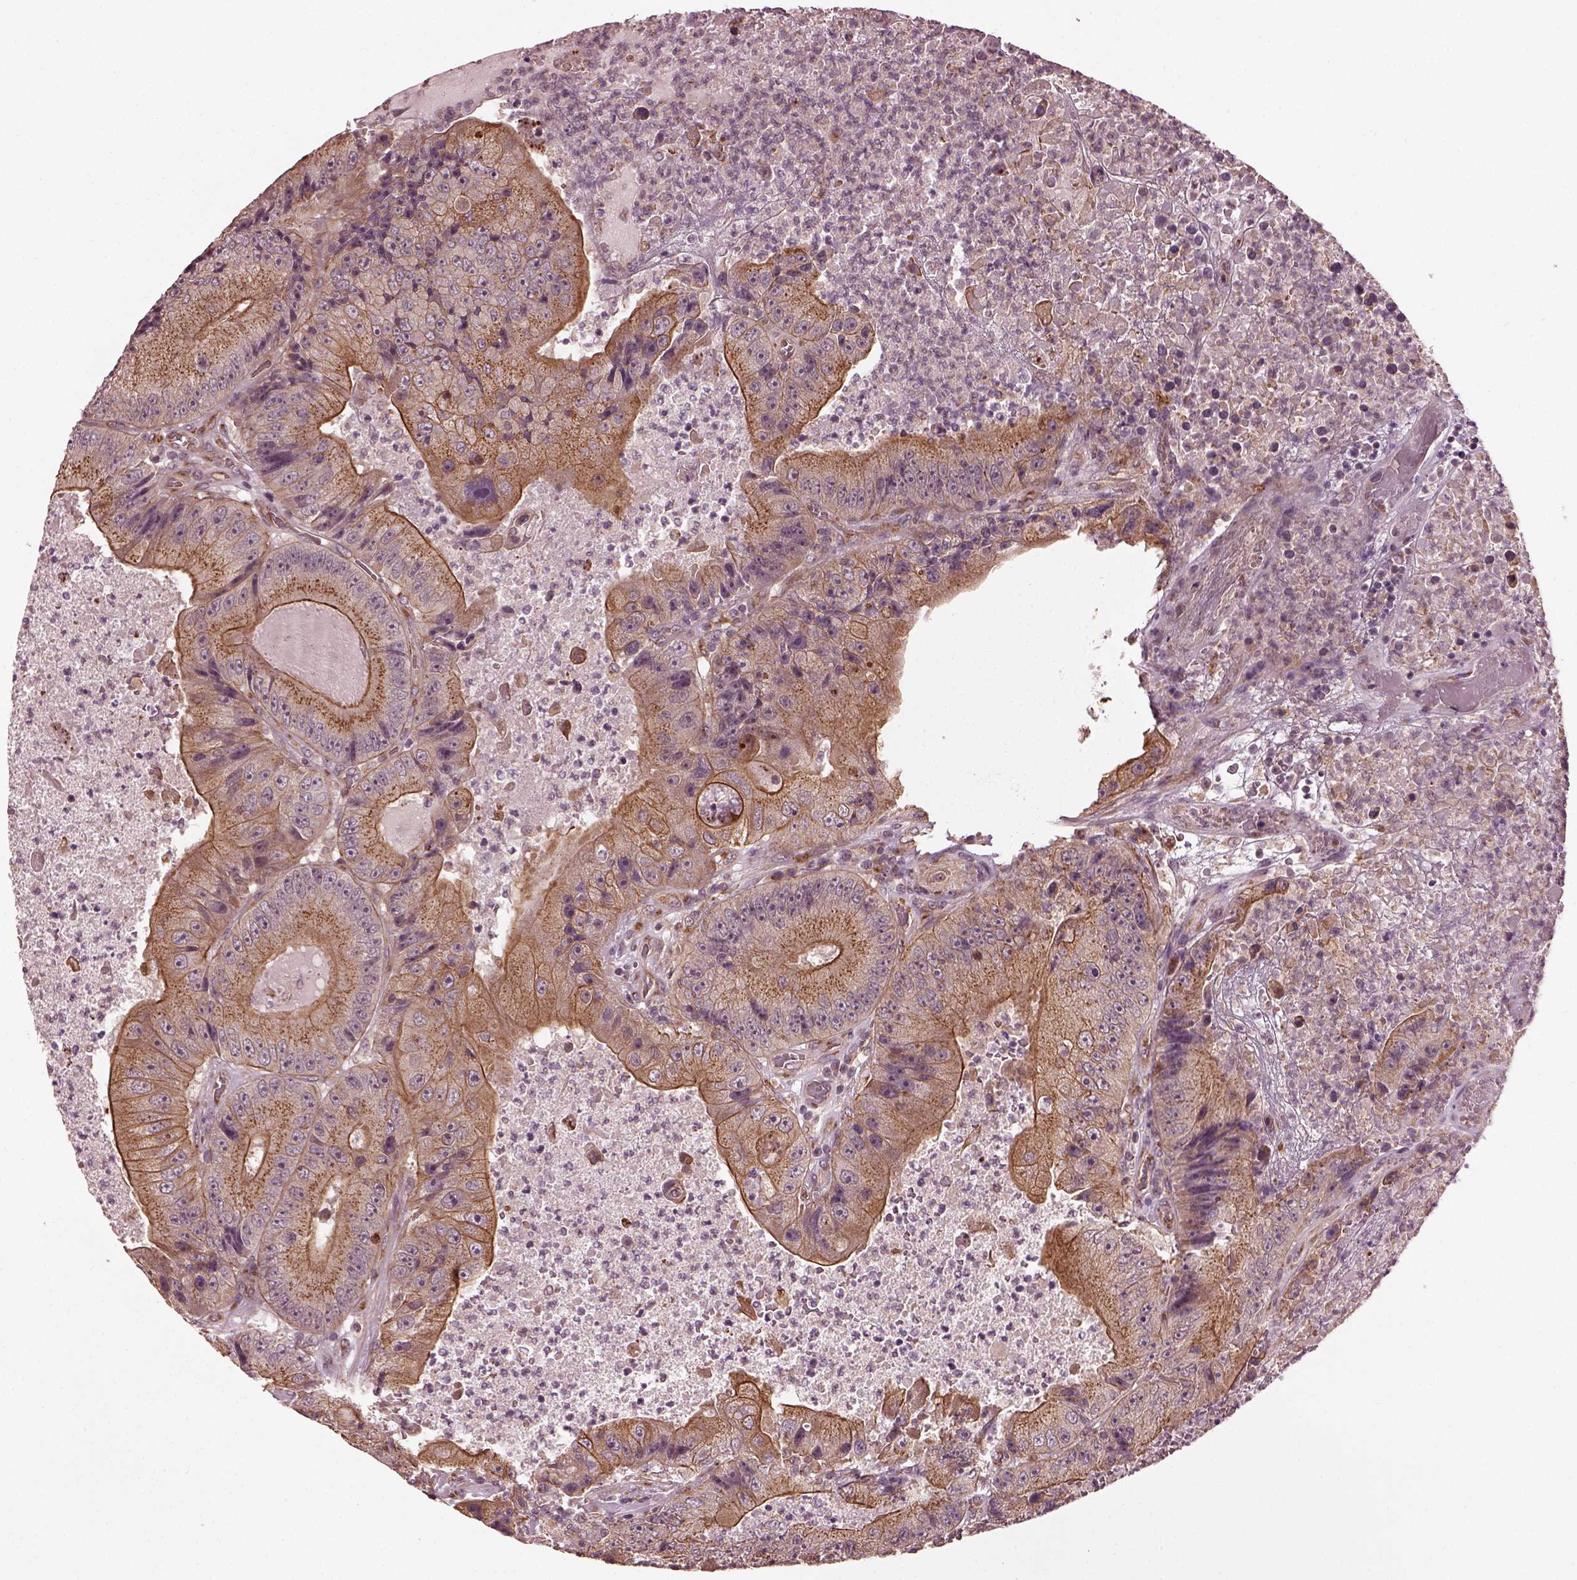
{"staining": {"intensity": "moderate", "quantity": "25%-75%", "location": "cytoplasmic/membranous"}, "tissue": "colorectal cancer", "cell_type": "Tumor cells", "image_type": "cancer", "snomed": [{"axis": "morphology", "description": "Adenocarcinoma, NOS"}, {"axis": "topography", "description": "Colon"}], "caption": "Tumor cells reveal moderate cytoplasmic/membranous expression in about 25%-75% of cells in colorectal cancer (adenocarcinoma). (Stains: DAB in brown, nuclei in blue, Microscopy: brightfield microscopy at high magnification).", "gene": "RUFY3", "patient": {"sex": "female", "age": 86}}